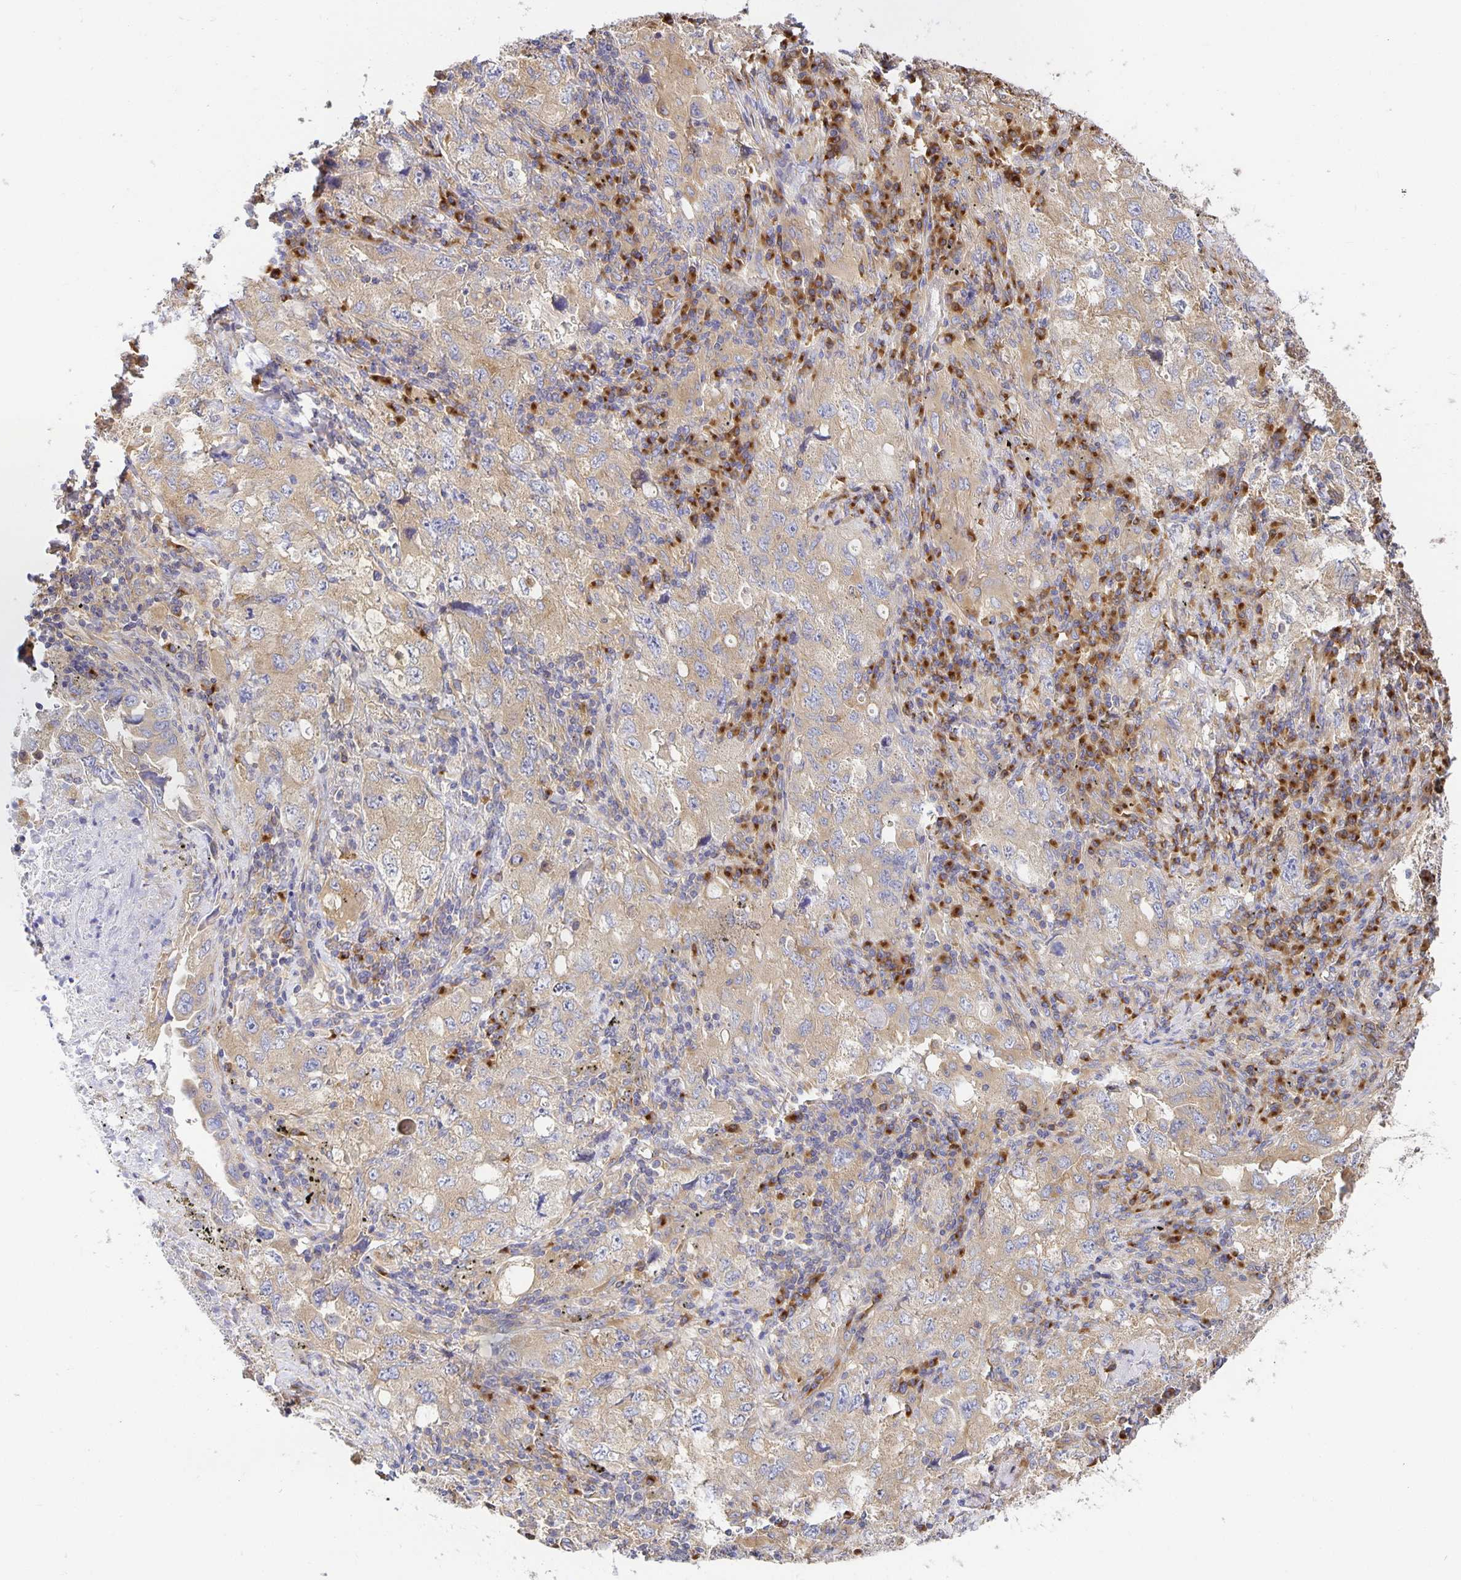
{"staining": {"intensity": "weak", "quantity": ">75%", "location": "cytoplasmic/membranous"}, "tissue": "lung cancer", "cell_type": "Tumor cells", "image_type": "cancer", "snomed": [{"axis": "morphology", "description": "Adenocarcinoma, NOS"}, {"axis": "topography", "description": "Lung"}], "caption": "This histopathology image displays IHC staining of lung adenocarcinoma, with low weak cytoplasmic/membranous expression in approximately >75% of tumor cells.", "gene": "USO1", "patient": {"sex": "female", "age": 57}}